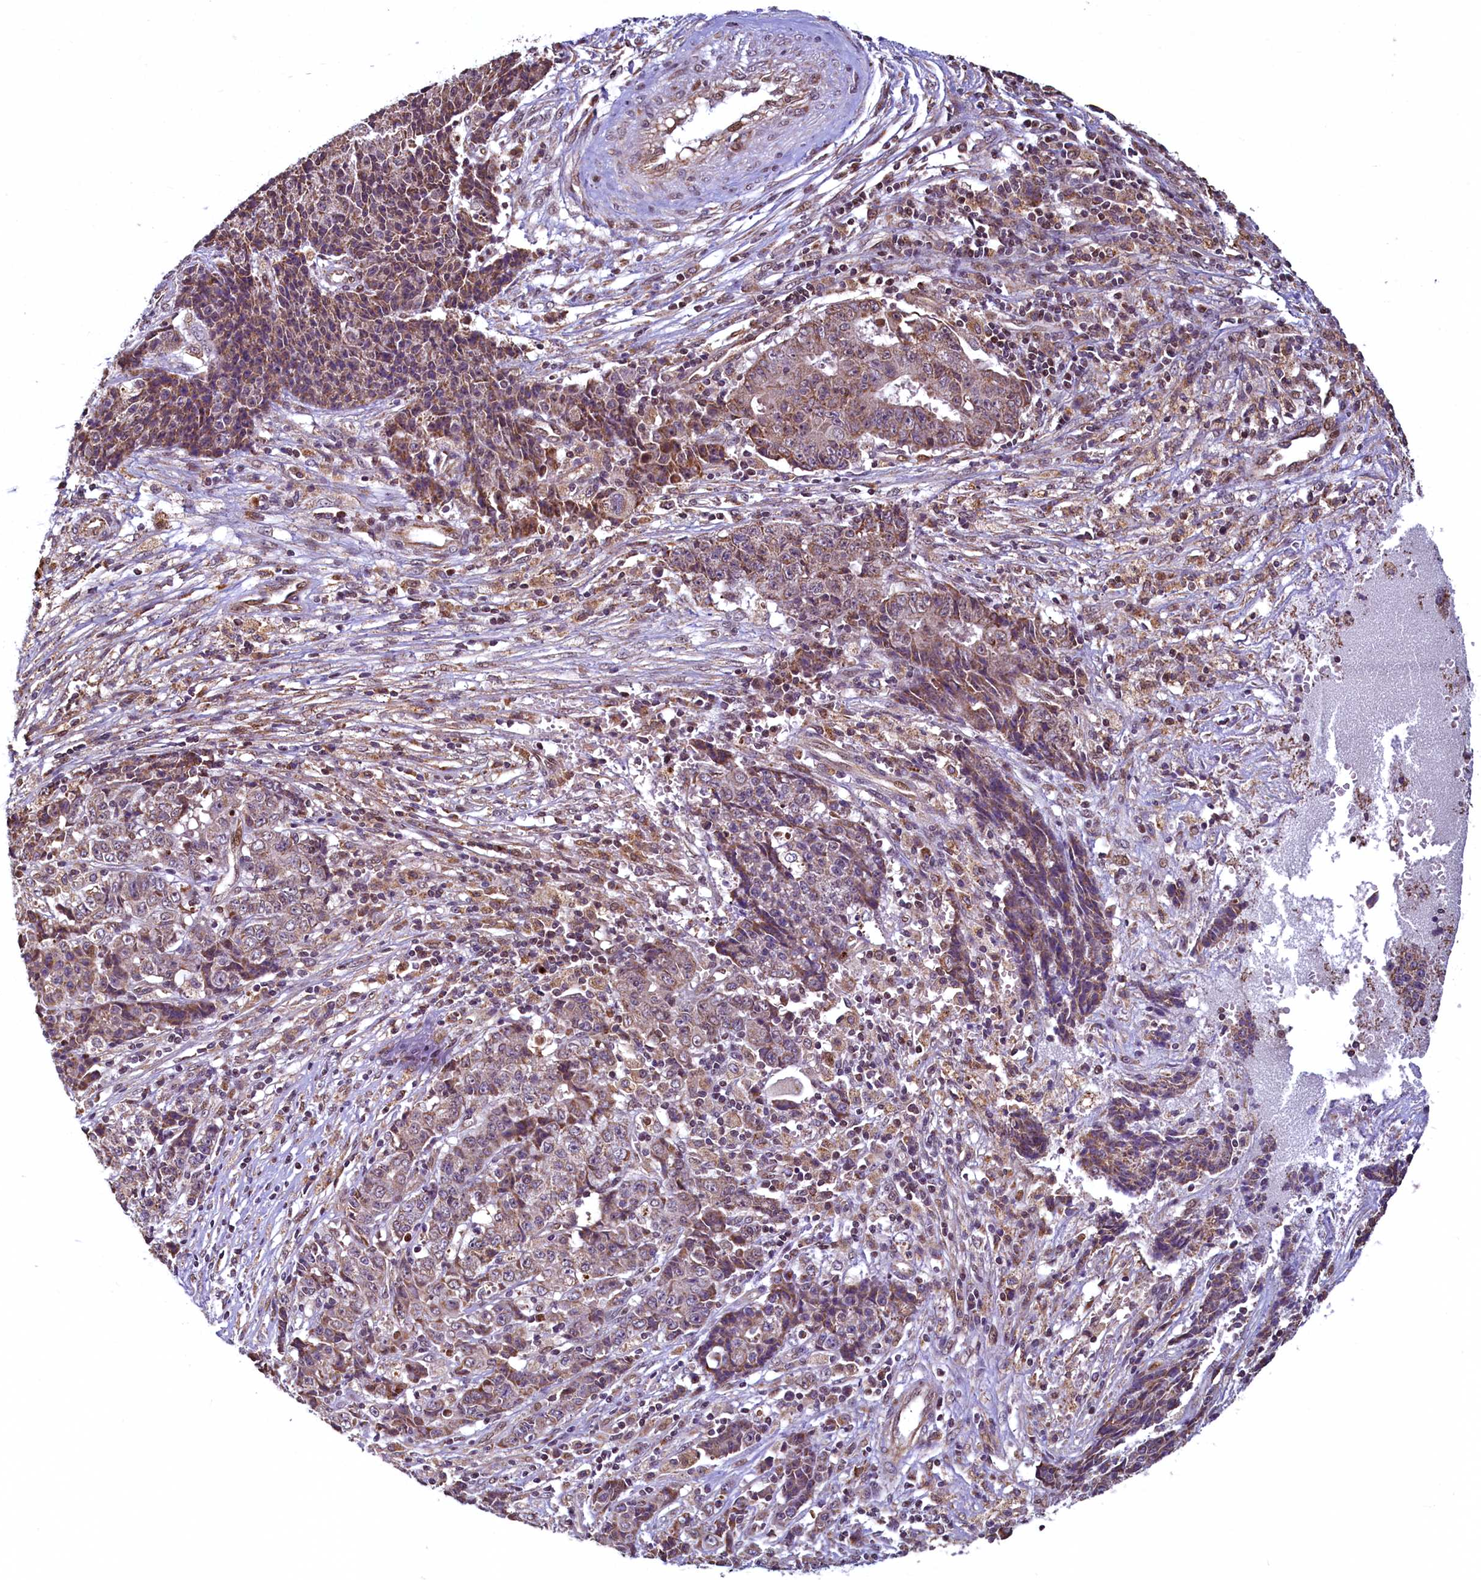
{"staining": {"intensity": "moderate", "quantity": ">75%", "location": "cytoplasmic/membranous"}, "tissue": "ovarian cancer", "cell_type": "Tumor cells", "image_type": "cancer", "snomed": [{"axis": "morphology", "description": "Carcinoma, endometroid"}, {"axis": "topography", "description": "Ovary"}], "caption": "An immunohistochemistry (IHC) image of tumor tissue is shown. Protein staining in brown labels moderate cytoplasmic/membranous positivity in ovarian endometroid carcinoma within tumor cells.", "gene": "ZNF577", "patient": {"sex": "female", "age": 42}}